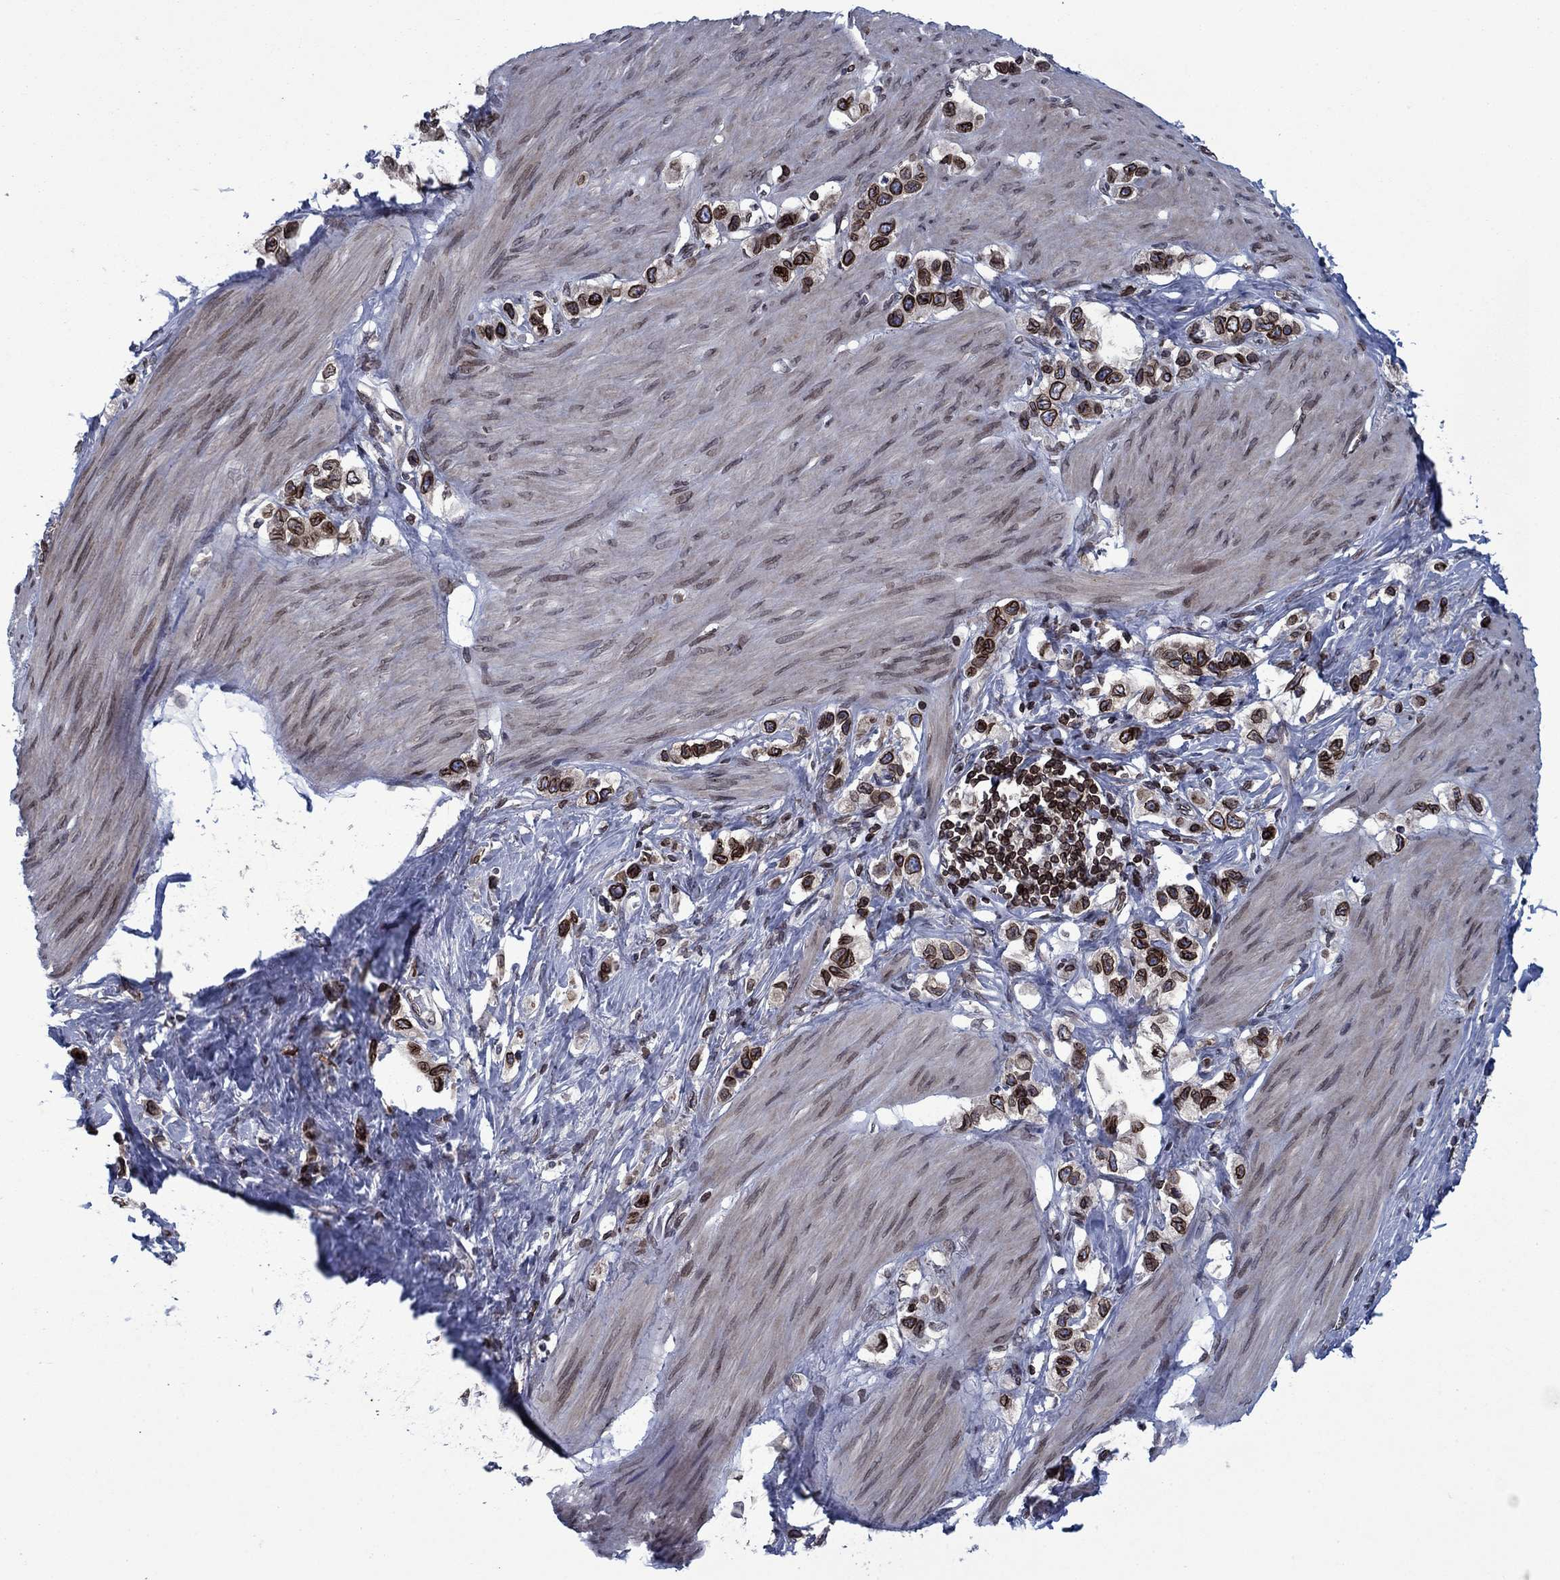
{"staining": {"intensity": "strong", "quantity": "25%-75%", "location": "cytoplasmic/membranous,nuclear"}, "tissue": "stomach cancer", "cell_type": "Tumor cells", "image_type": "cancer", "snomed": [{"axis": "morphology", "description": "Normal tissue, NOS"}, {"axis": "morphology", "description": "Adenocarcinoma, NOS"}, {"axis": "morphology", "description": "Adenocarcinoma, High grade"}, {"axis": "topography", "description": "Stomach, upper"}, {"axis": "topography", "description": "Stomach"}], "caption": "Brown immunohistochemical staining in human stomach cancer (high-grade adenocarcinoma) shows strong cytoplasmic/membranous and nuclear positivity in about 25%-75% of tumor cells.", "gene": "SLA", "patient": {"sex": "female", "age": 65}}